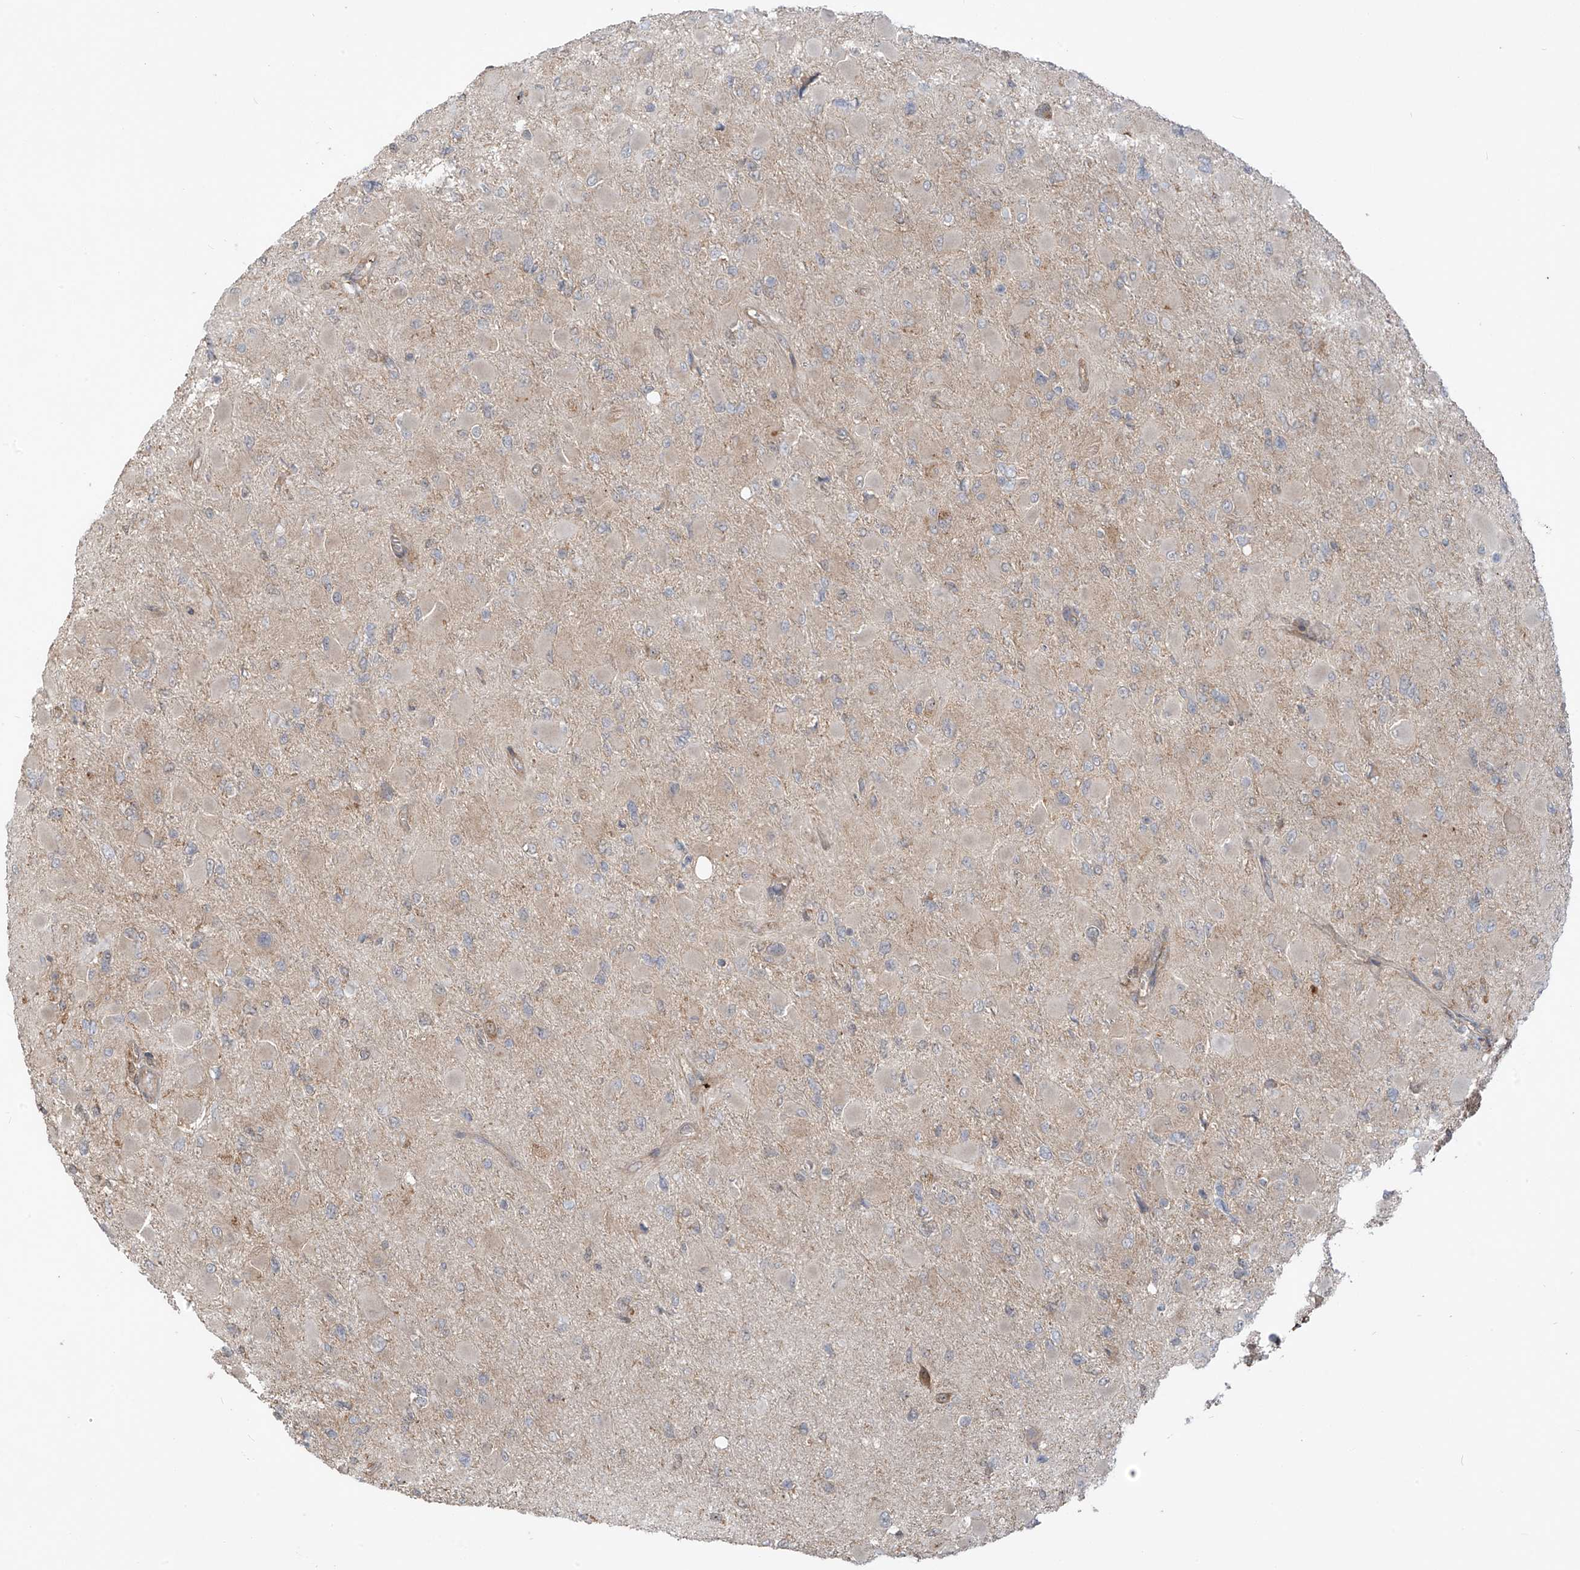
{"staining": {"intensity": "negative", "quantity": "none", "location": "none"}, "tissue": "glioma", "cell_type": "Tumor cells", "image_type": "cancer", "snomed": [{"axis": "morphology", "description": "Glioma, malignant, High grade"}, {"axis": "topography", "description": "Cerebral cortex"}], "caption": "This is a image of immunohistochemistry (IHC) staining of malignant high-grade glioma, which shows no positivity in tumor cells.", "gene": "KATNIP", "patient": {"sex": "female", "age": 36}}